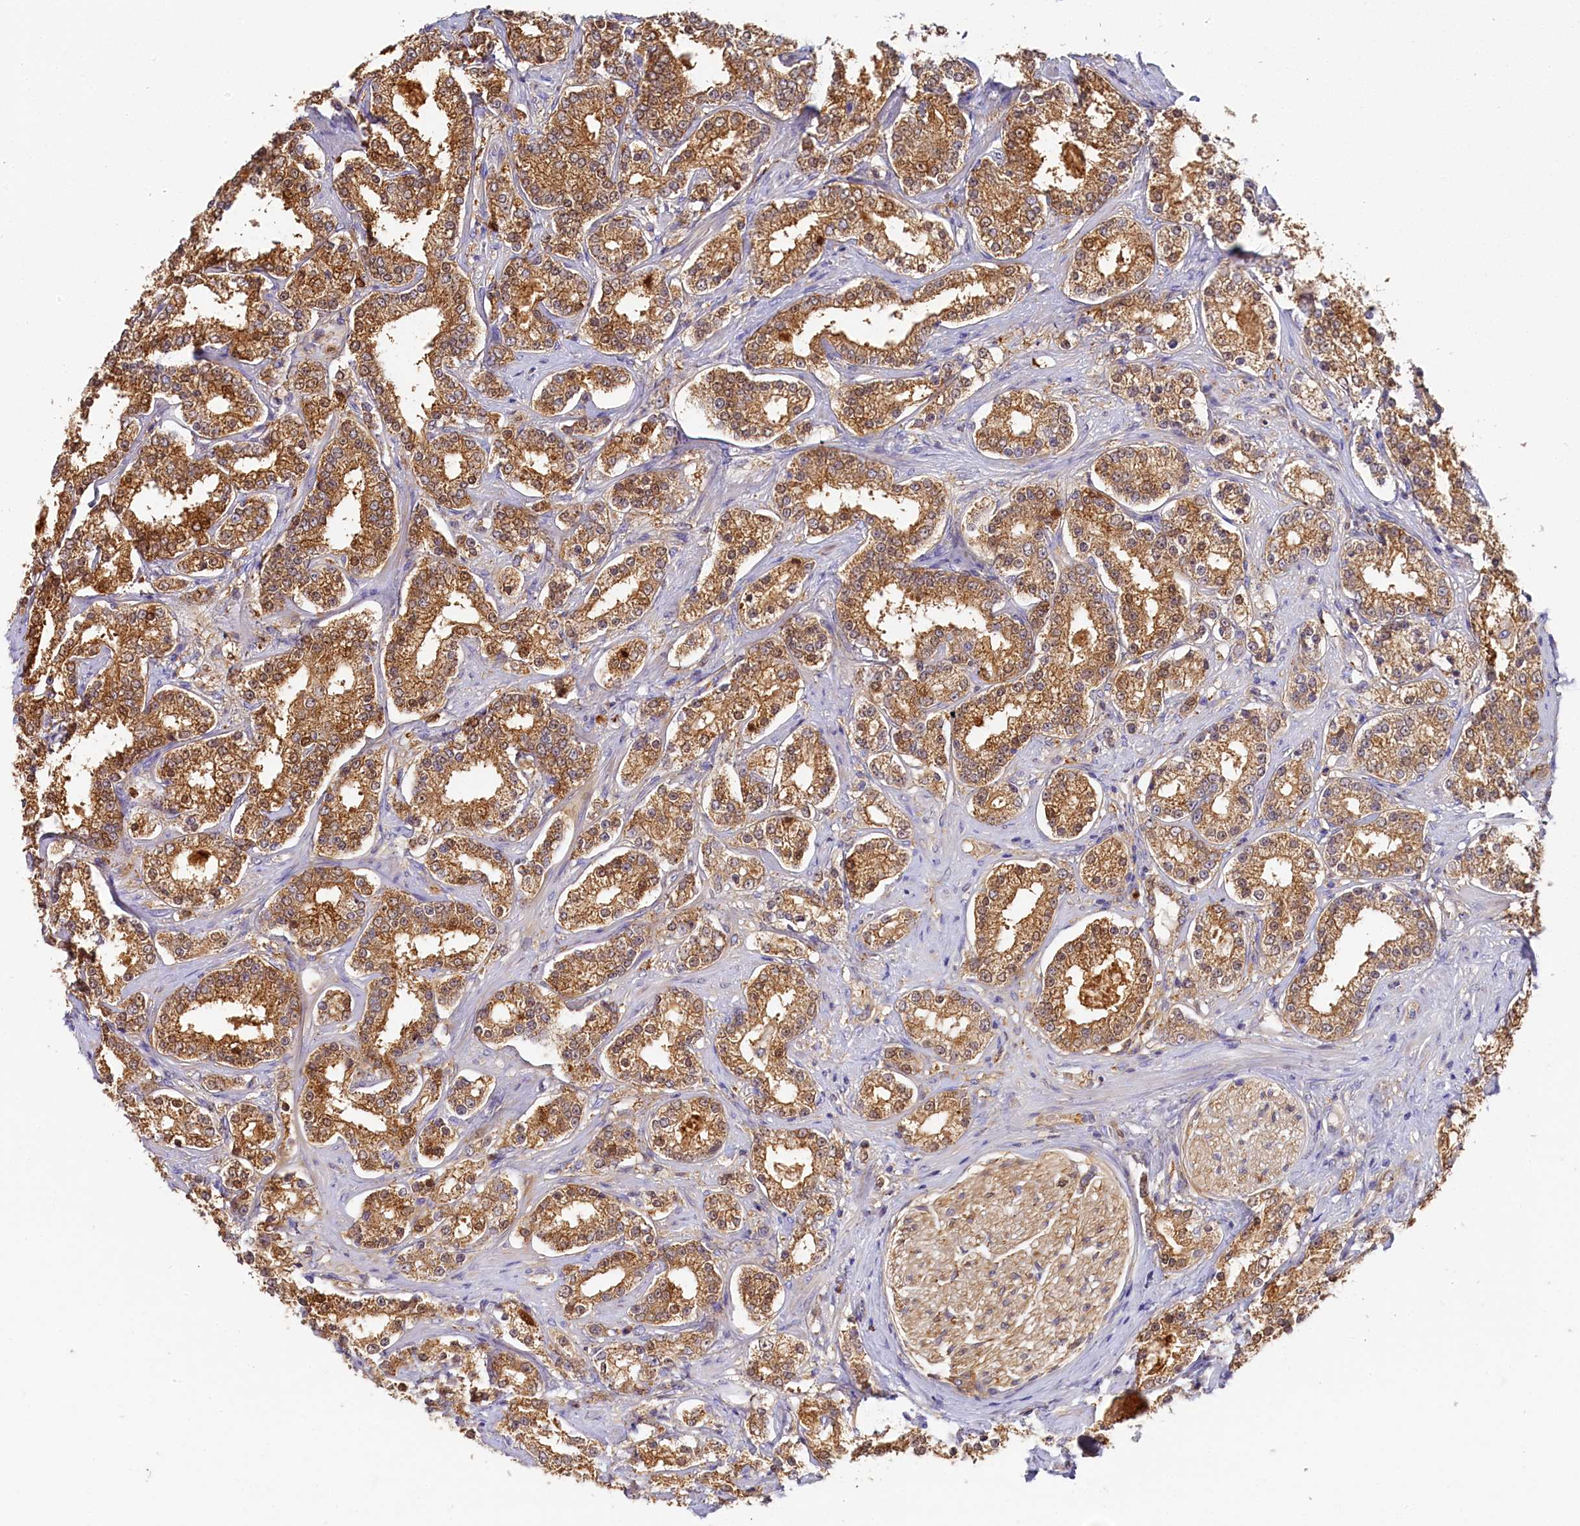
{"staining": {"intensity": "moderate", "quantity": ">75%", "location": "cytoplasmic/membranous"}, "tissue": "prostate cancer", "cell_type": "Tumor cells", "image_type": "cancer", "snomed": [{"axis": "morphology", "description": "Normal tissue, NOS"}, {"axis": "morphology", "description": "Adenocarcinoma, High grade"}, {"axis": "topography", "description": "Prostate"}], "caption": "Human prostate cancer stained with a protein marker exhibits moderate staining in tumor cells.", "gene": "KATNB1", "patient": {"sex": "male", "age": 83}}